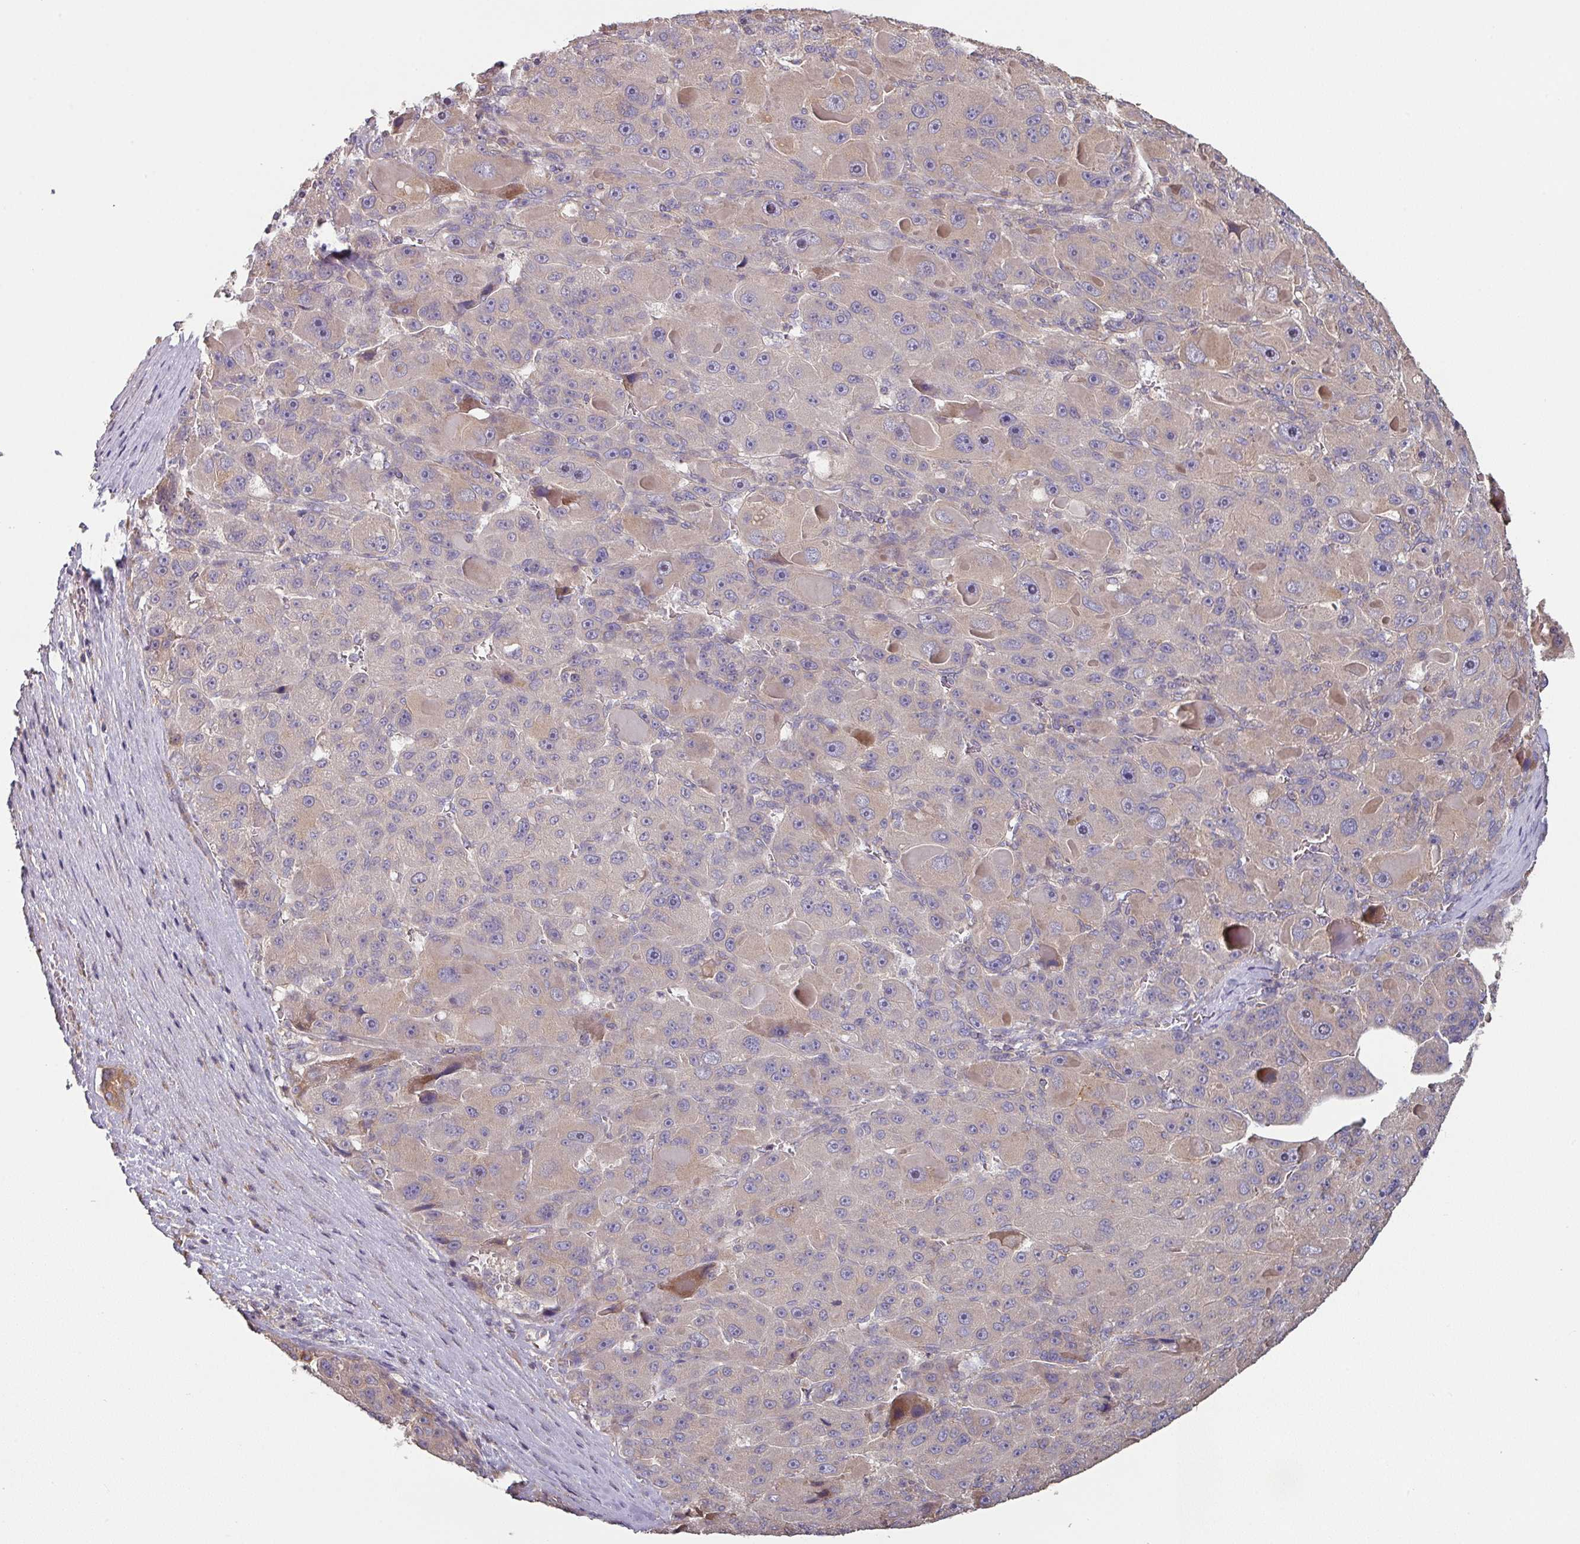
{"staining": {"intensity": "weak", "quantity": "<25%", "location": "cytoplasmic/membranous"}, "tissue": "liver cancer", "cell_type": "Tumor cells", "image_type": "cancer", "snomed": [{"axis": "morphology", "description": "Carcinoma, Hepatocellular, NOS"}, {"axis": "topography", "description": "Liver"}], "caption": "Immunohistochemistry (IHC) photomicrograph of neoplastic tissue: human liver cancer stained with DAB (3,3'-diaminobenzidine) reveals no significant protein staining in tumor cells.", "gene": "SIK1", "patient": {"sex": "male", "age": 76}}